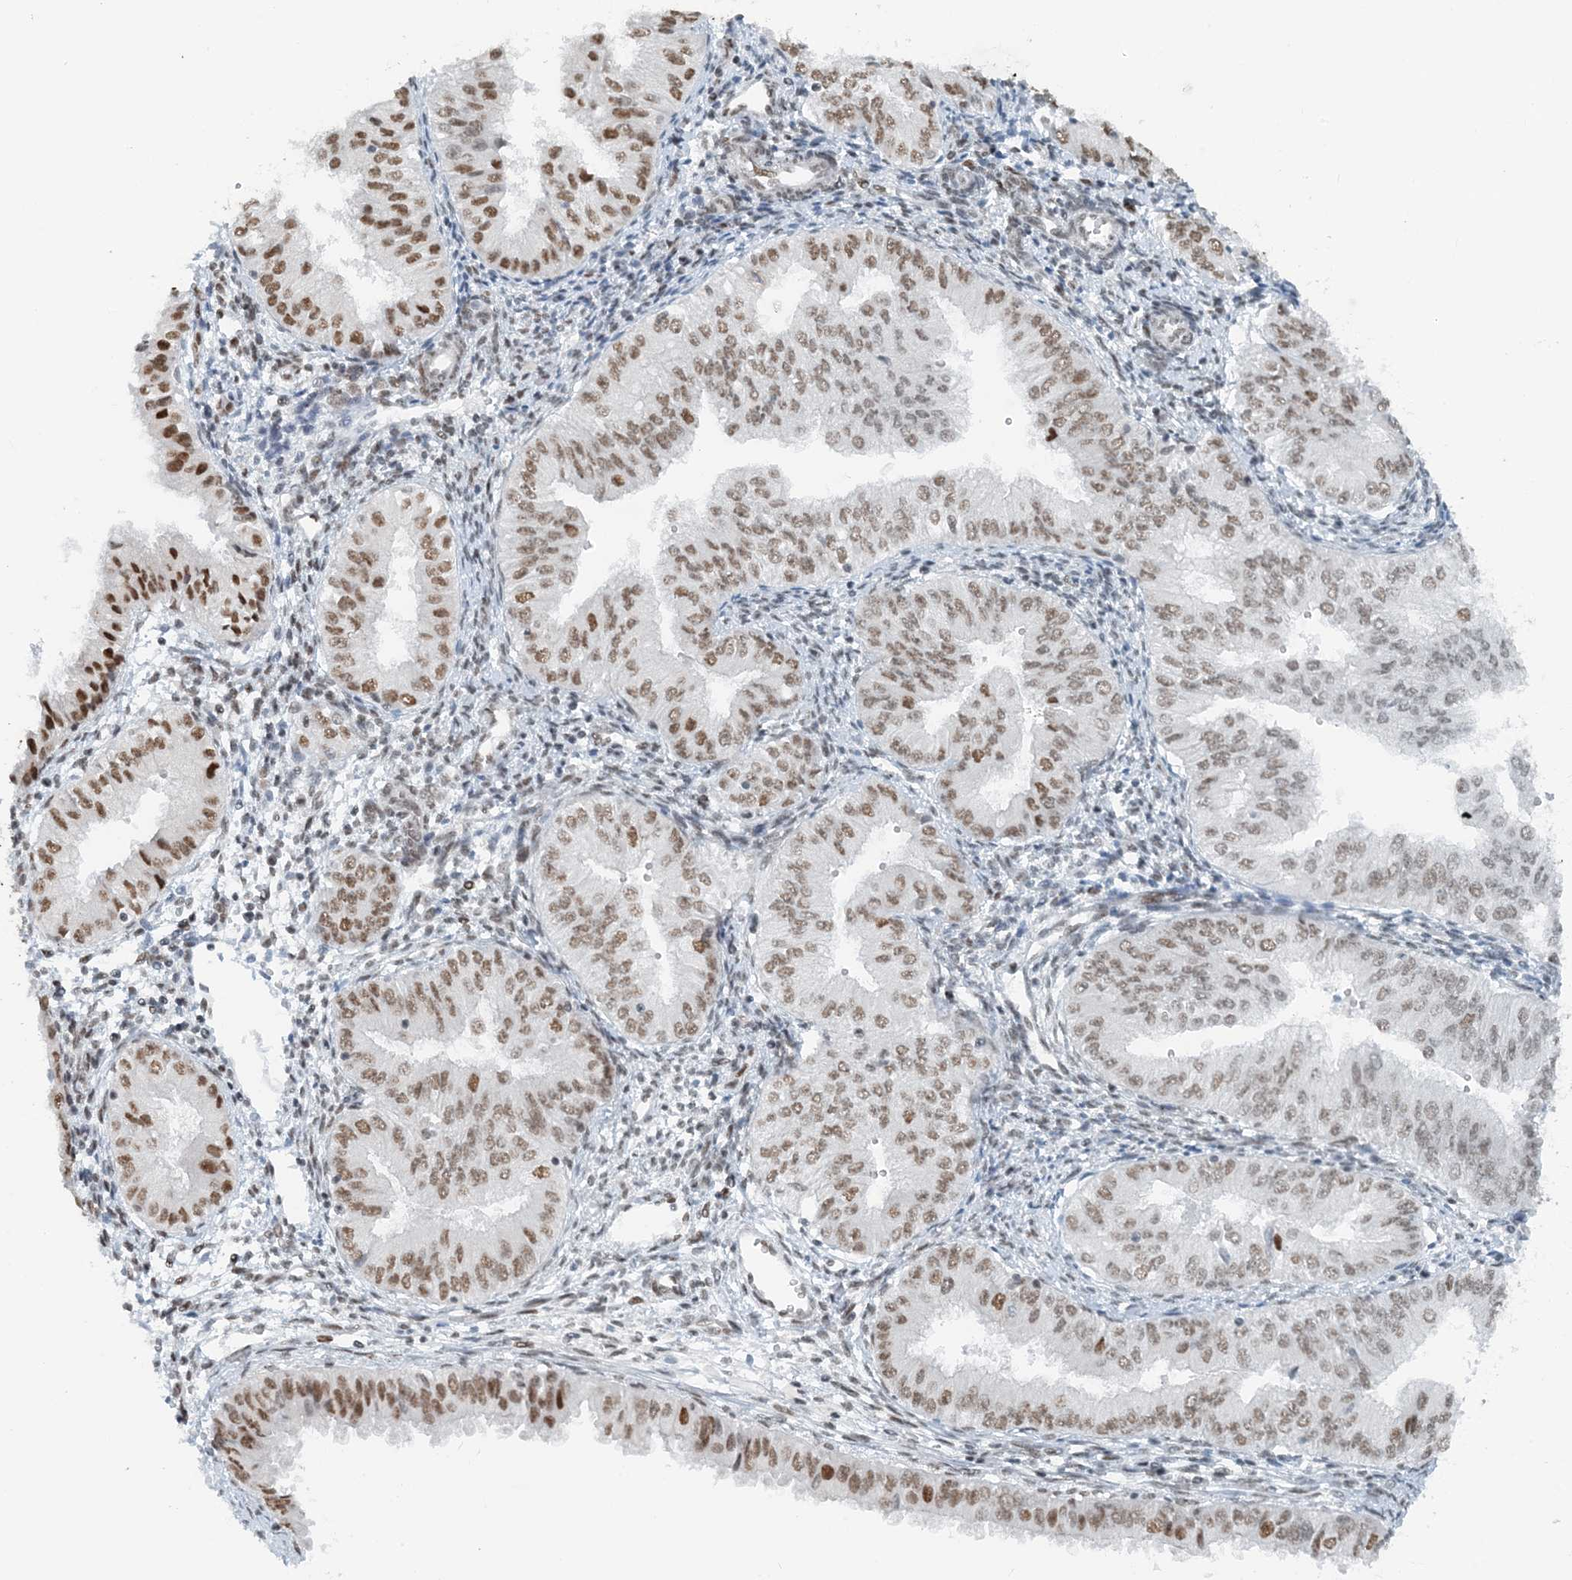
{"staining": {"intensity": "moderate", "quantity": ">75%", "location": "nuclear"}, "tissue": "endometrial cancer", "cell_type": "Tumor cells", "image_type": "cancer", "snomed": [{"axis": "morphology", "description": "Normal tissue, NOS"}, {"axis": "morphology", "description": "Adenocarcinoma, NOS"}, {"axis": "topography", "description": "Endometrium"}], "caption": "The immunohistochemical stain highlights moderate nuclear positivity in tumor cells of adenocarcinoma (endometrial) tissue.", "gene": "ZNF500", "patient": {"sex": "female", "age": 53}}